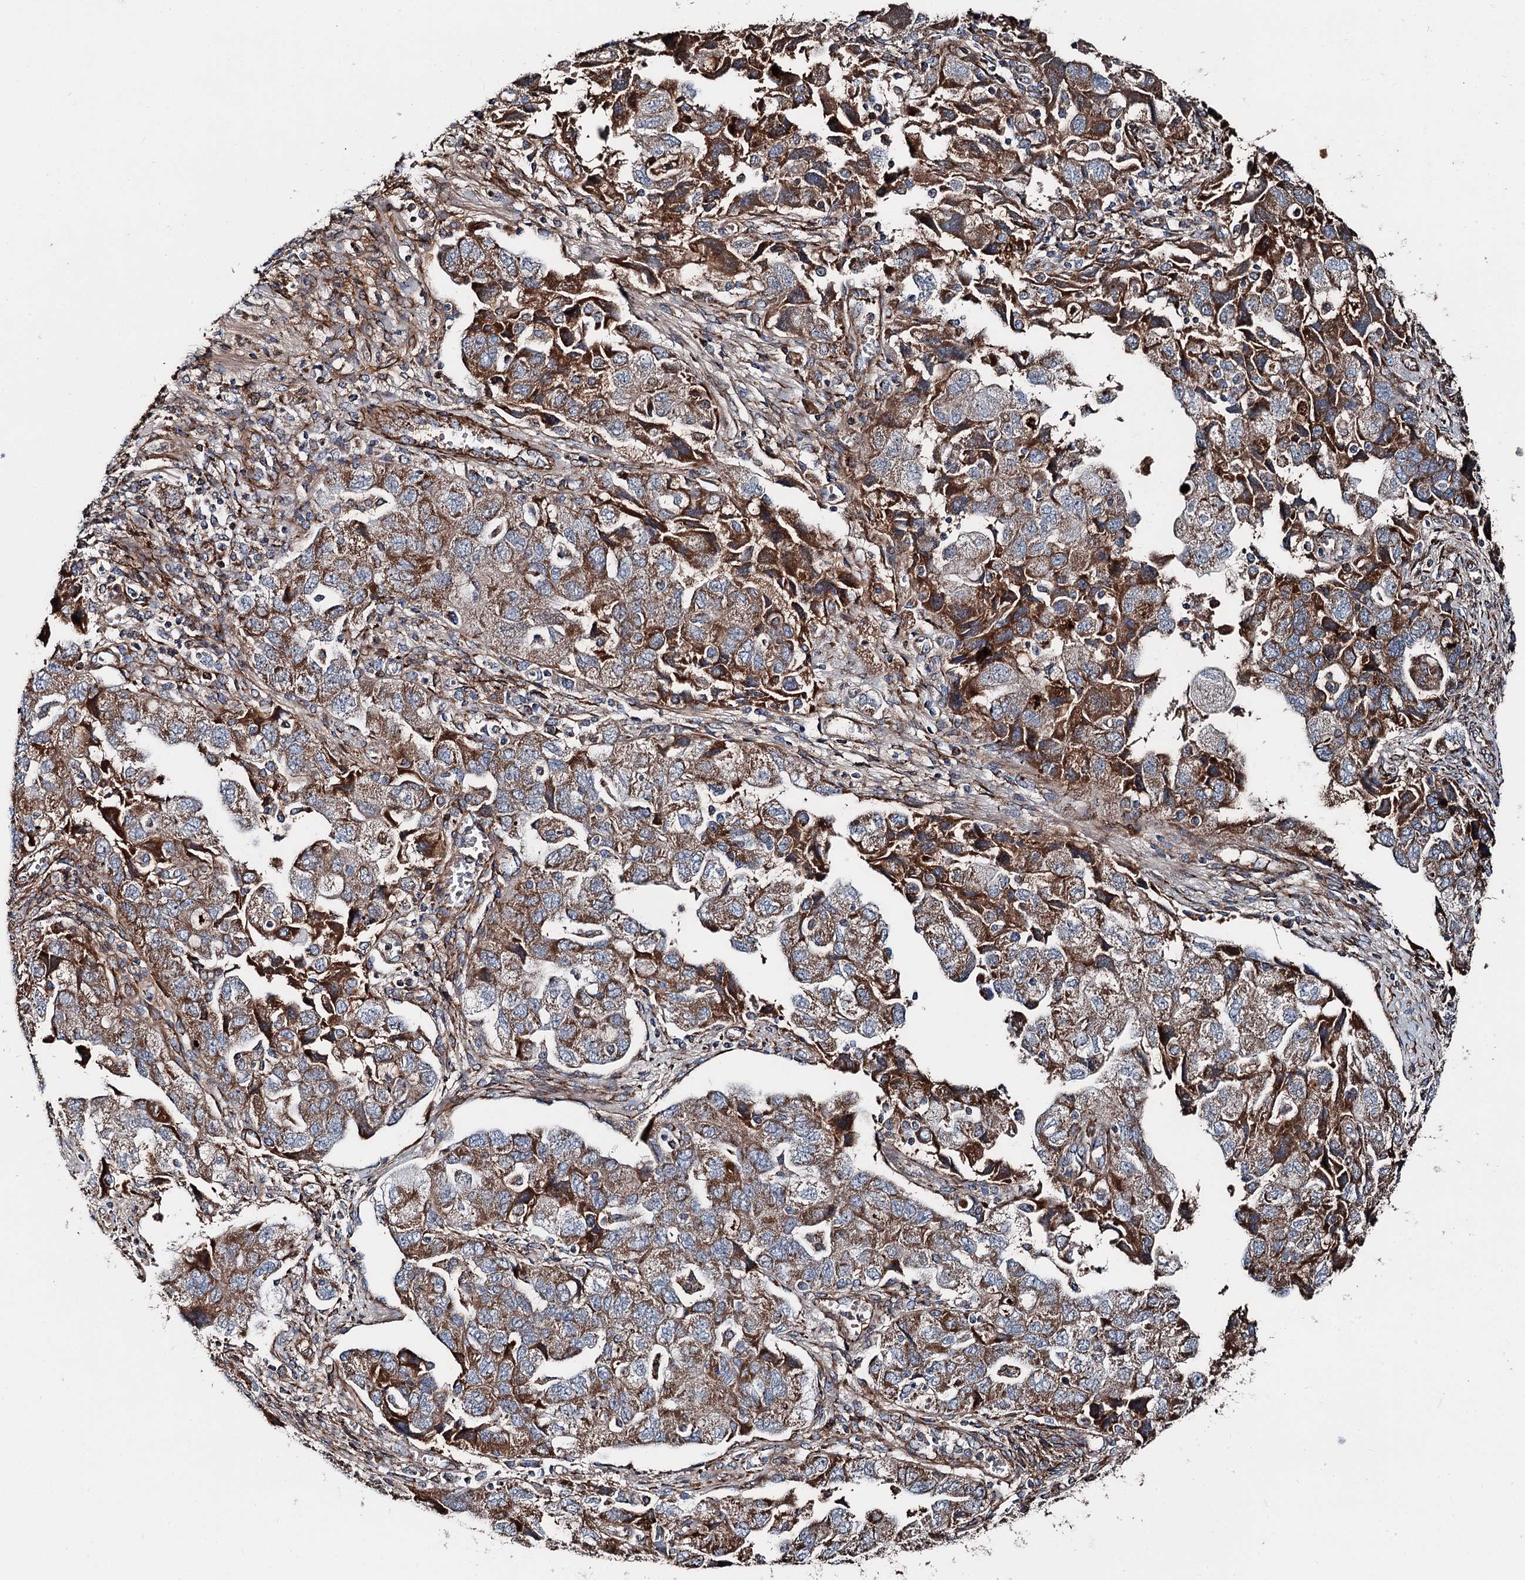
{"staining": {"intensity": "strong", "quantity": ">75%", "location": "cytoplasmic/membranous"}, "tissue": "ovarian cancer", "cell_type": "Tumor cells", "image_type": "cancer", "snomed": [{"axis": "morphology", "description": "Carcinoma, NOS"}, {"axis": "morphology", "description": "Cystadenocarcinoma, serous, NOS"}, {"axis": "topography", "description": "Ovary"}], "caption": "Tumor cells demonstrate high levels of strong cytoplasmic/membranous expression in about >75% of cells in ovarian cancer. The protein is shown in brown color, while the nuclei are stained blue.", "gene": "DDIAS", "patient": {"sex": "female", "age": 69}}